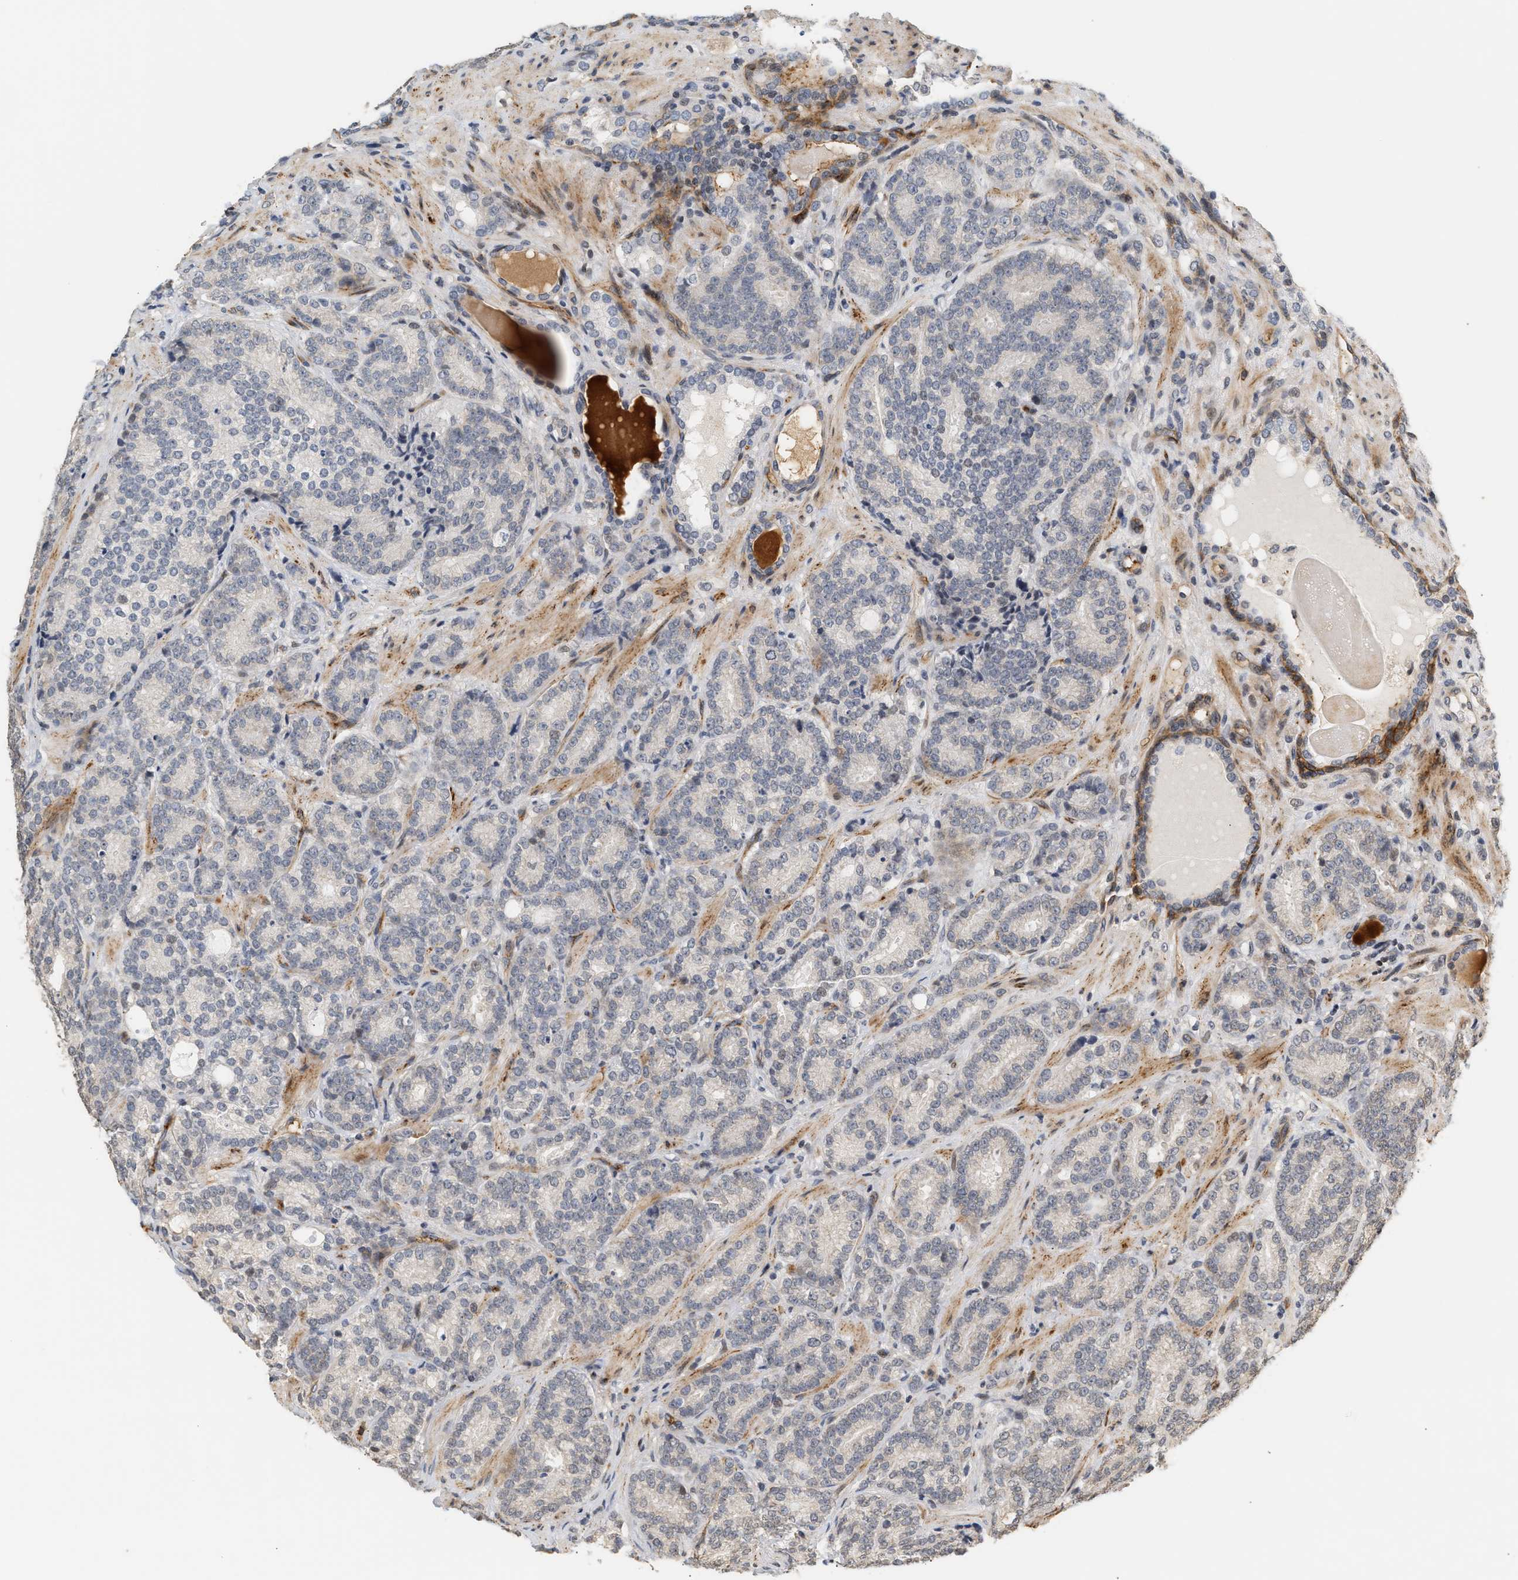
{"staining": {"intensity": "negative", "quantity": "none", "location": "none"}, "tissue": "prostate cancer", "cell_type": "Tumor cells", "image_type": "cancer", "snomed": [{"axis": "morphology", "description": "Adenocarcinoma, High grade"}, {"axis": "topography", "description": "Prostate"}], "caption": "Photomicrograph shows no significant protein positivity in tumor cells of prostate cancer.", "gene": "PLXND1", "patient": {"sex": "male", "age": 61}}